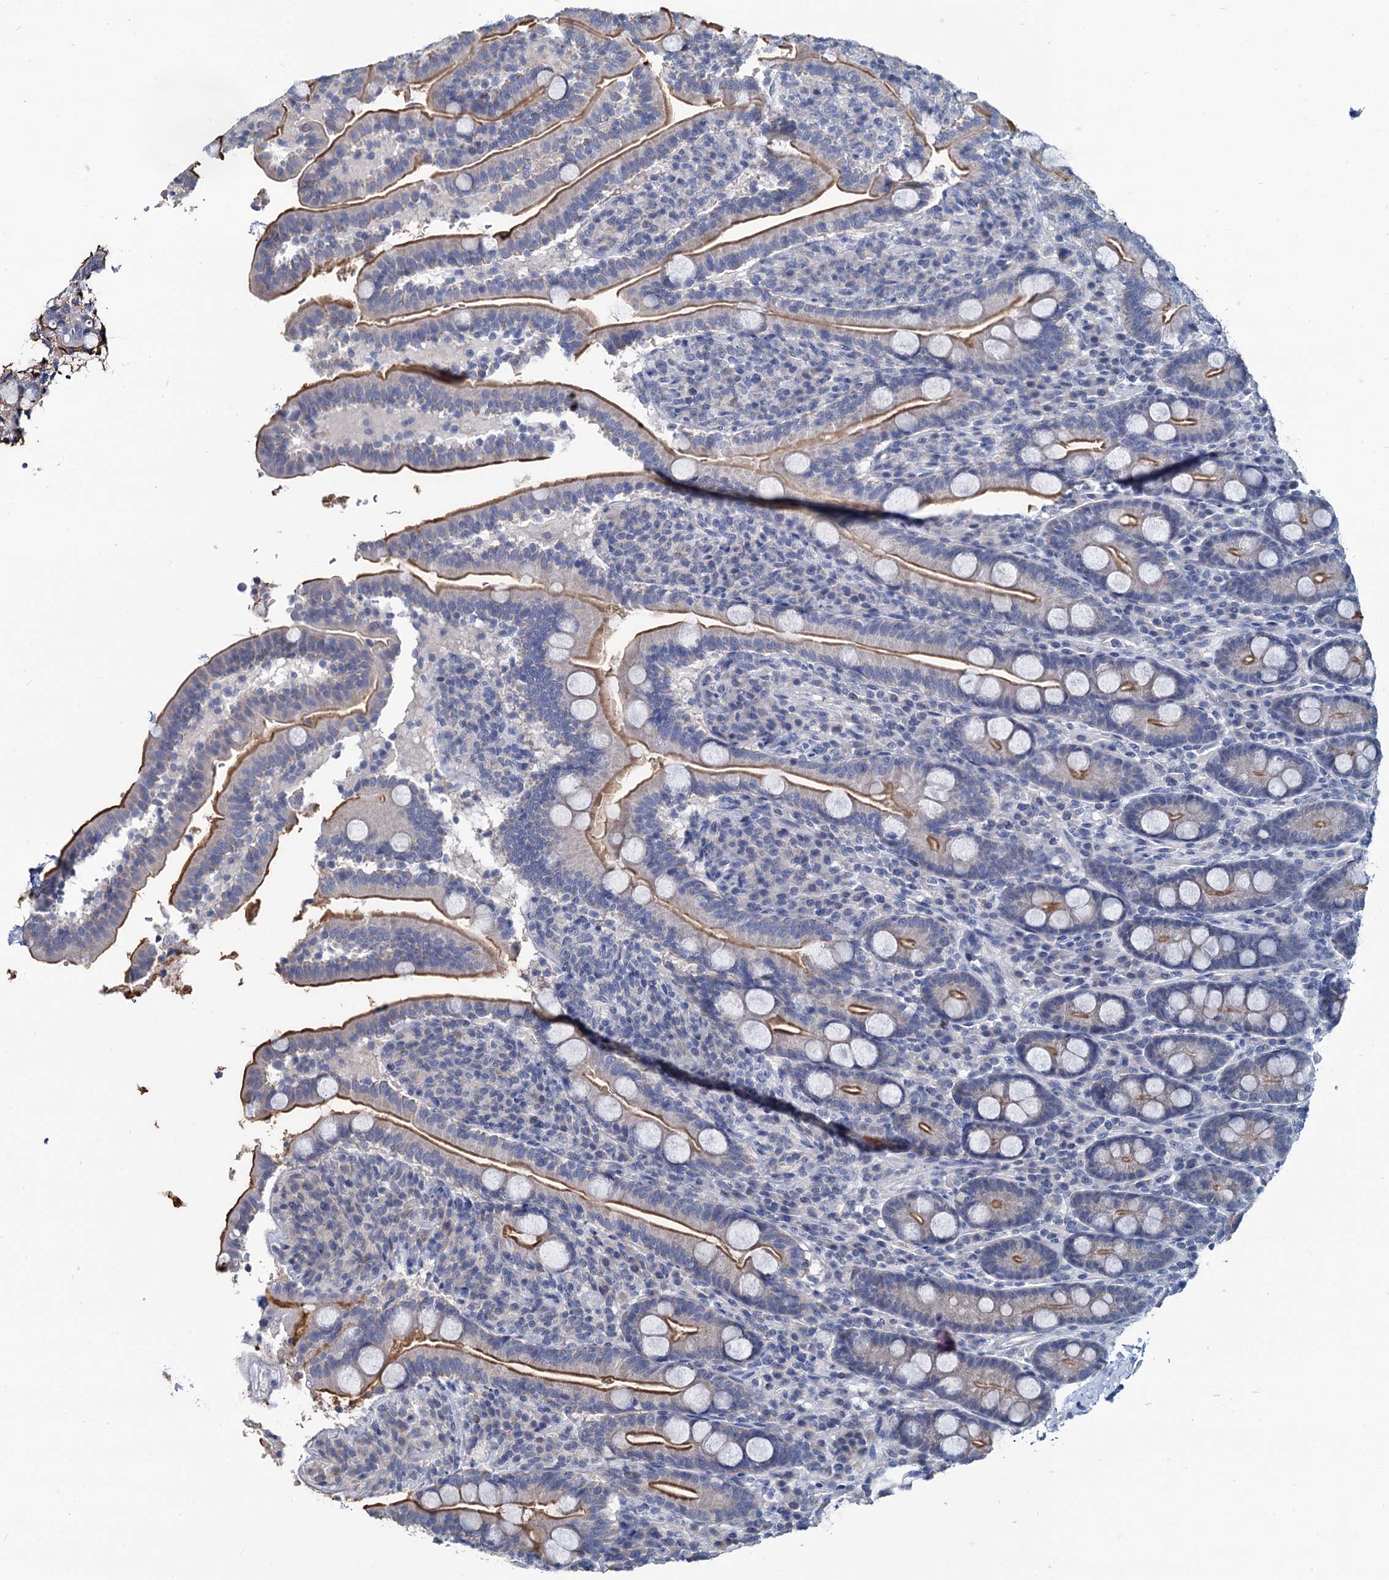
{"staining": {"intensity": "moderate", "quantity": ">75%", "location": "cytoplasmic/membranous"}, "tissue": "duodenum", "cell_type": "Glandular cells", "image_type": "normal", "snomed": [{"axis": "morphology", "description": "Normal tissue, NOS"}, {"axis": "topography", "description": "Duodenum"}], "caption": "A photomicrograph of human duodenum stained for a protein demonstrates moderate cytoplasmic/membranous brown staining in glandular cells.", "gene": "MIOX", "patient": {"sex": "male", "age": 35}}